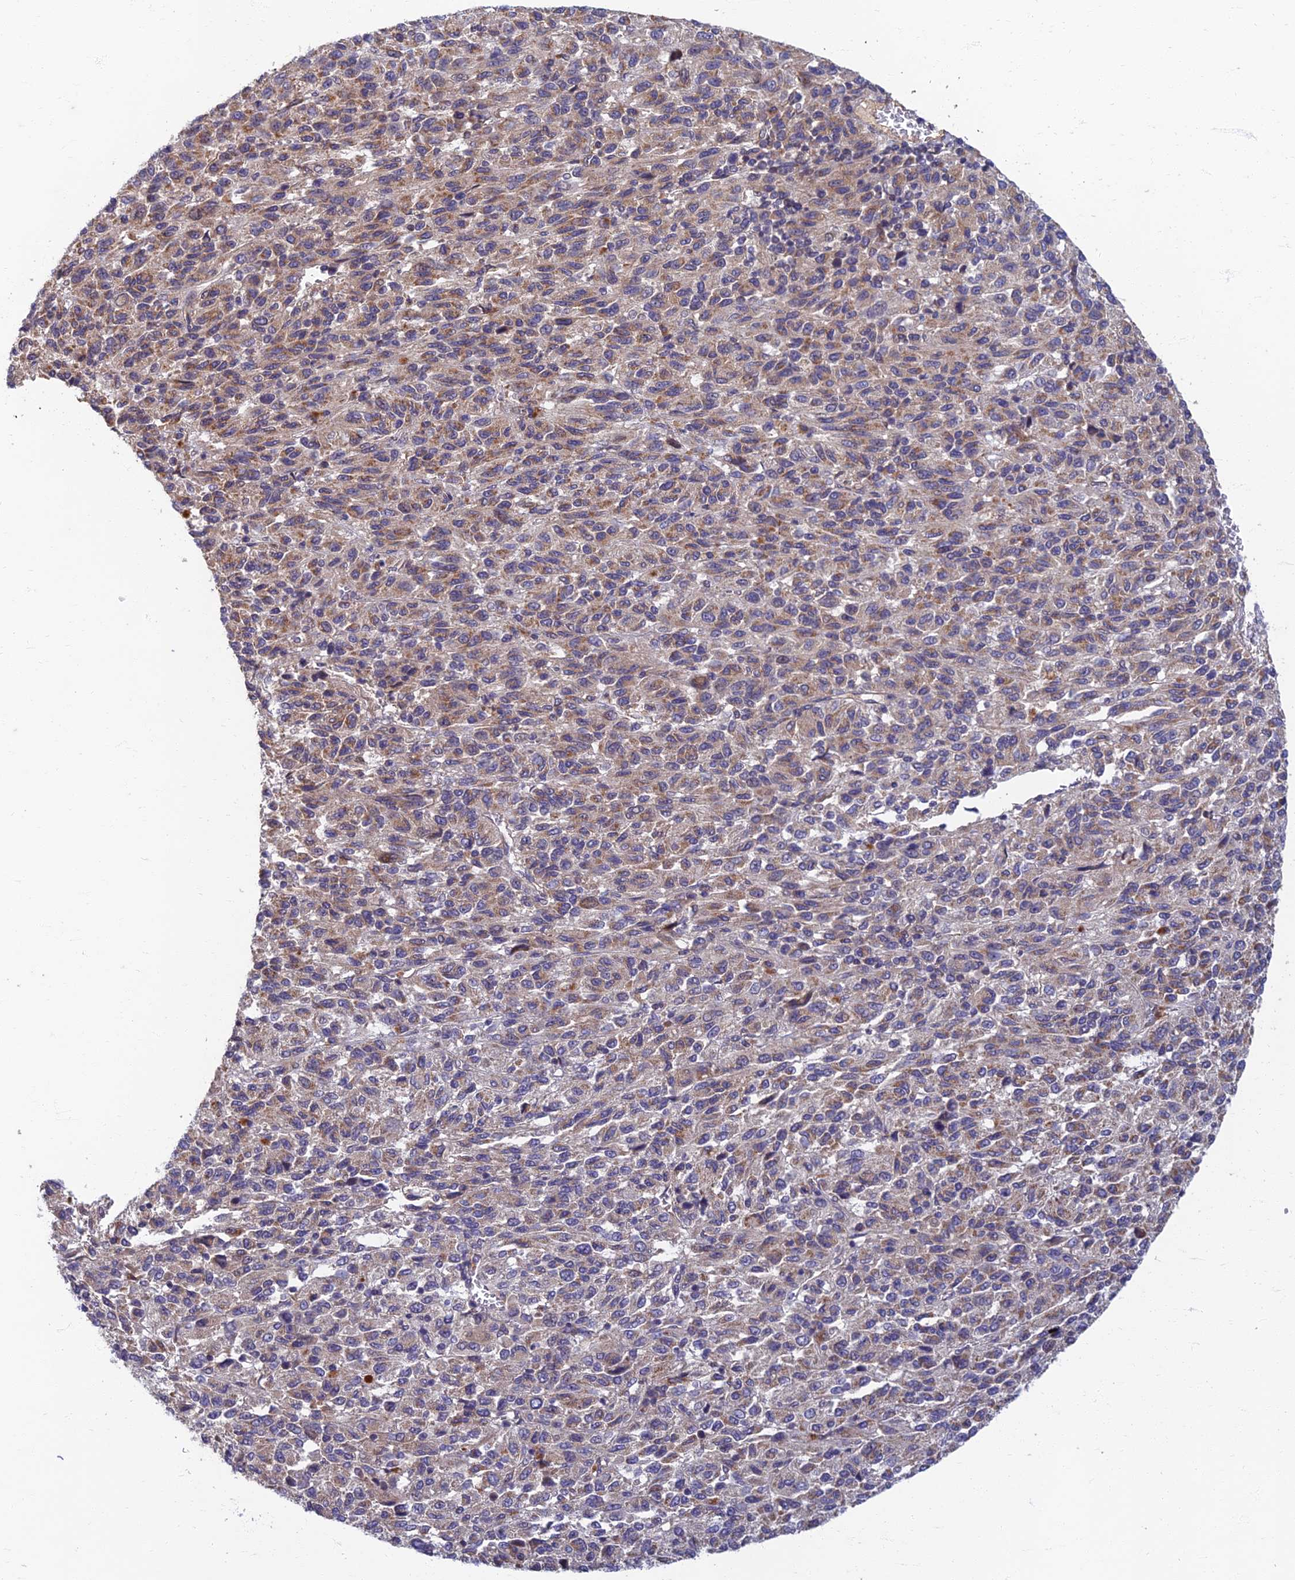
{"staining": {"intensity": "weak", "quantity": ">75%", "location": "cytoplasmic/membranous"}, "tissue": "melanoma", "cell_type": "Tumor cells", "image_type": "cancer", "snomed": [{"axis": "morphology", "description": "Malignant melanoma, Metastatic site"}, {"axis": "topography", "description": "Lung"}], "caption": "Weak cytoplasmic/membranous expression is appreciated in about >75% of tumor cells in melanoma.", "gene": "SOGA1", "patient": {"sex": "male", "age": 64}}